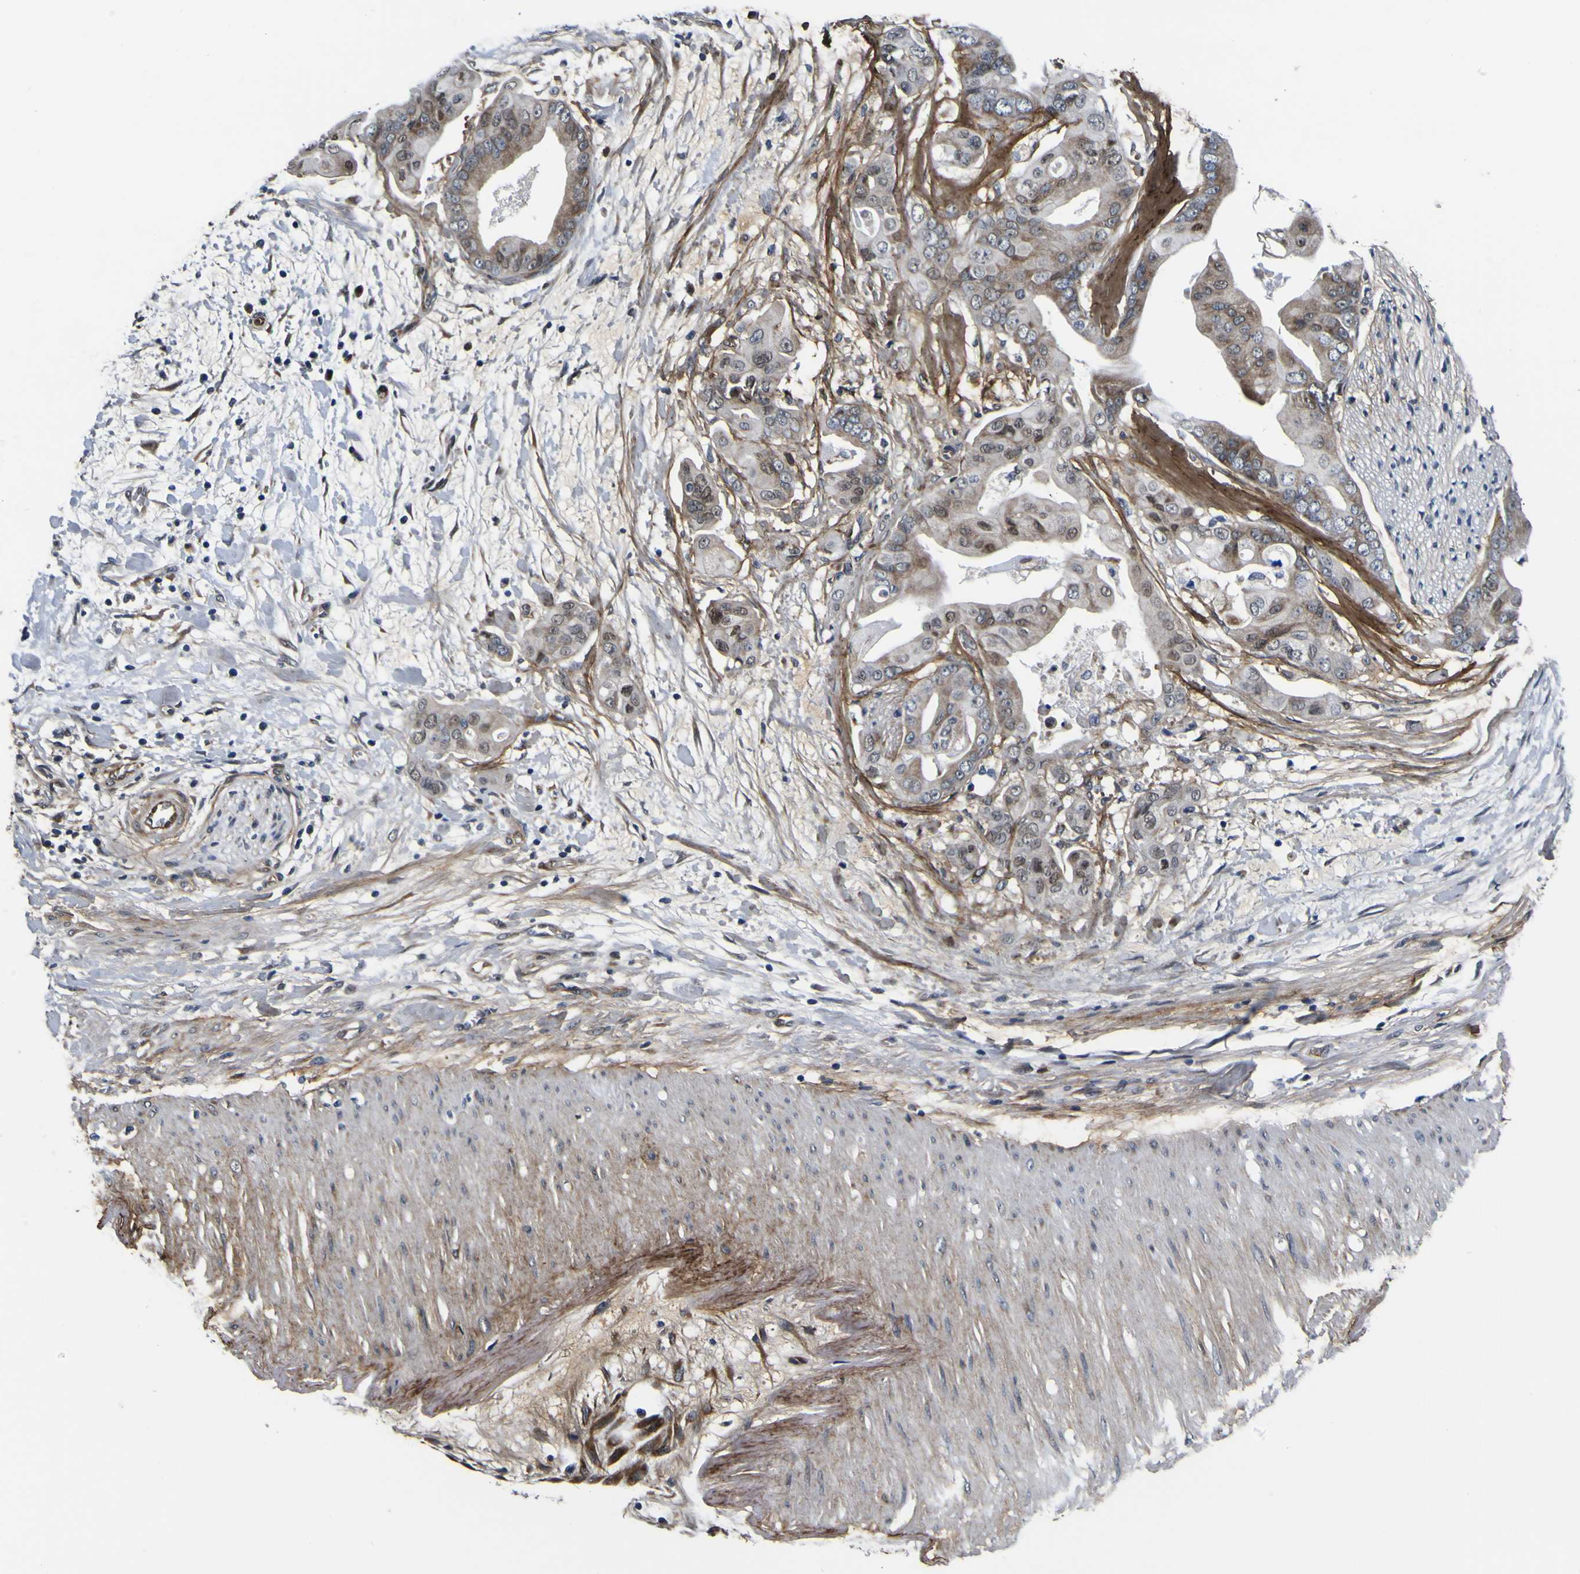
{"staining": {"intensity": "weak", "quantity": "25%-75%", "location": "cytoplasmic/membranous,nuclear"}, "tissue": "pancreatic cancer", "cell_type": "Tumor cells", "image_type": "cancer", "snomed": [{"axis": "morphology", "description": "Adenocarcinoma, NOS"}, {"axis": "topography", "description": "Pancreas"}], "caption": "High-magnification brightfield microscopy of adenocarcinoma (pancreatic) stained with DAB (brown) and counterstained with hematoxylin (blue). tumor cells exhibit weak cytoplasmic/membranous and nuclear expression is appreciated in approximately25%-75% of cells. (Brightfield microscopy of DAB IHC at high magnification).", "gene": "POSTN", "patient": {"sex": "female", "age": 75}}